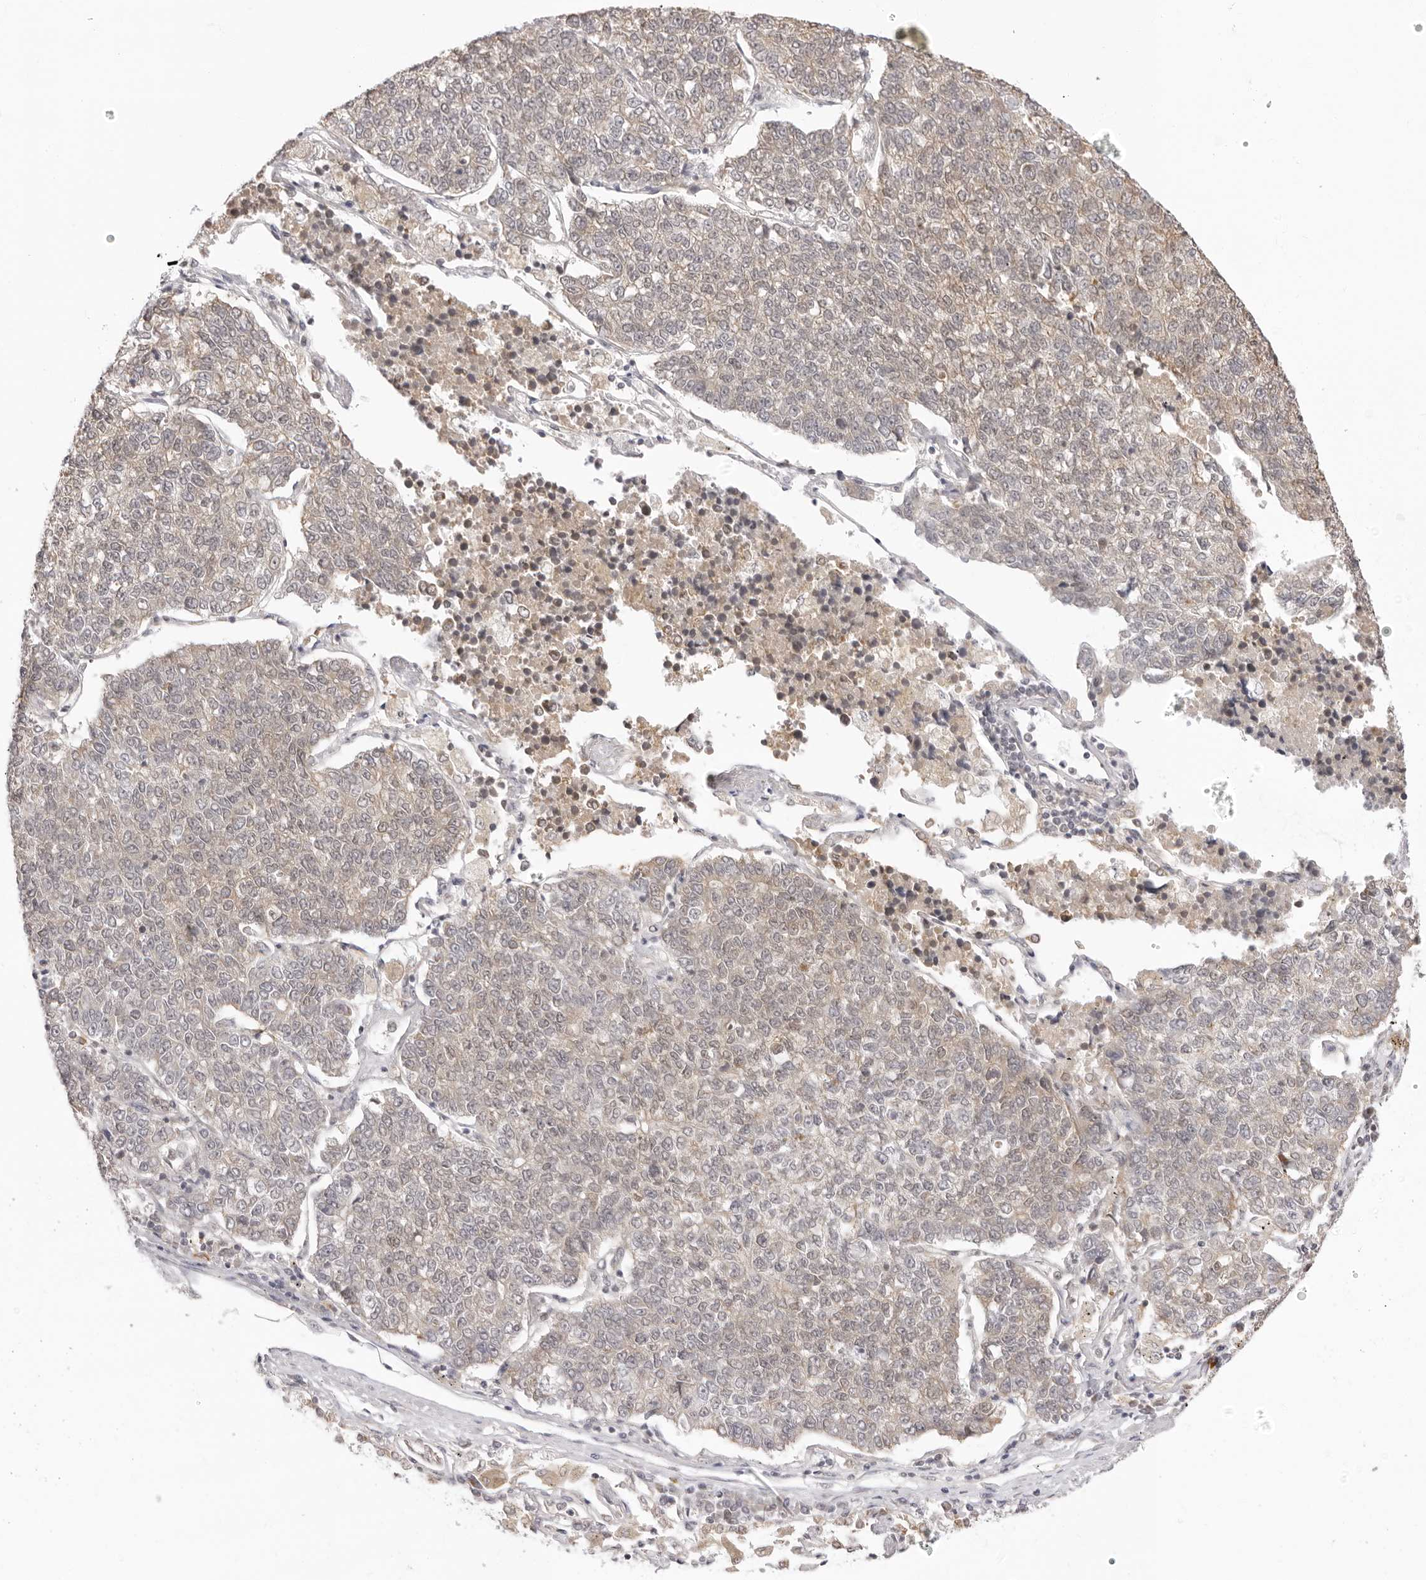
{"staining": {"intensity": "weak", "quantity": ">75%", "location": "cytoplasmic/membranous"}, "tissue": "lung cancer", "cell_type": "Tumor cells", "image_type": "cancer", "snomed": [{"axis": "morphology", "description": "Adenocarcinoma, NOS"}, {"axis": "topography", "description": "Lung"}], "caption": "IHC of human lung adenocarcinoma displays low levels of weak cytoplasmic/membranous staining in about >75% of tumor cells.", "gene": "FDPS", "patient": {"sex": "male", "age": 49}}